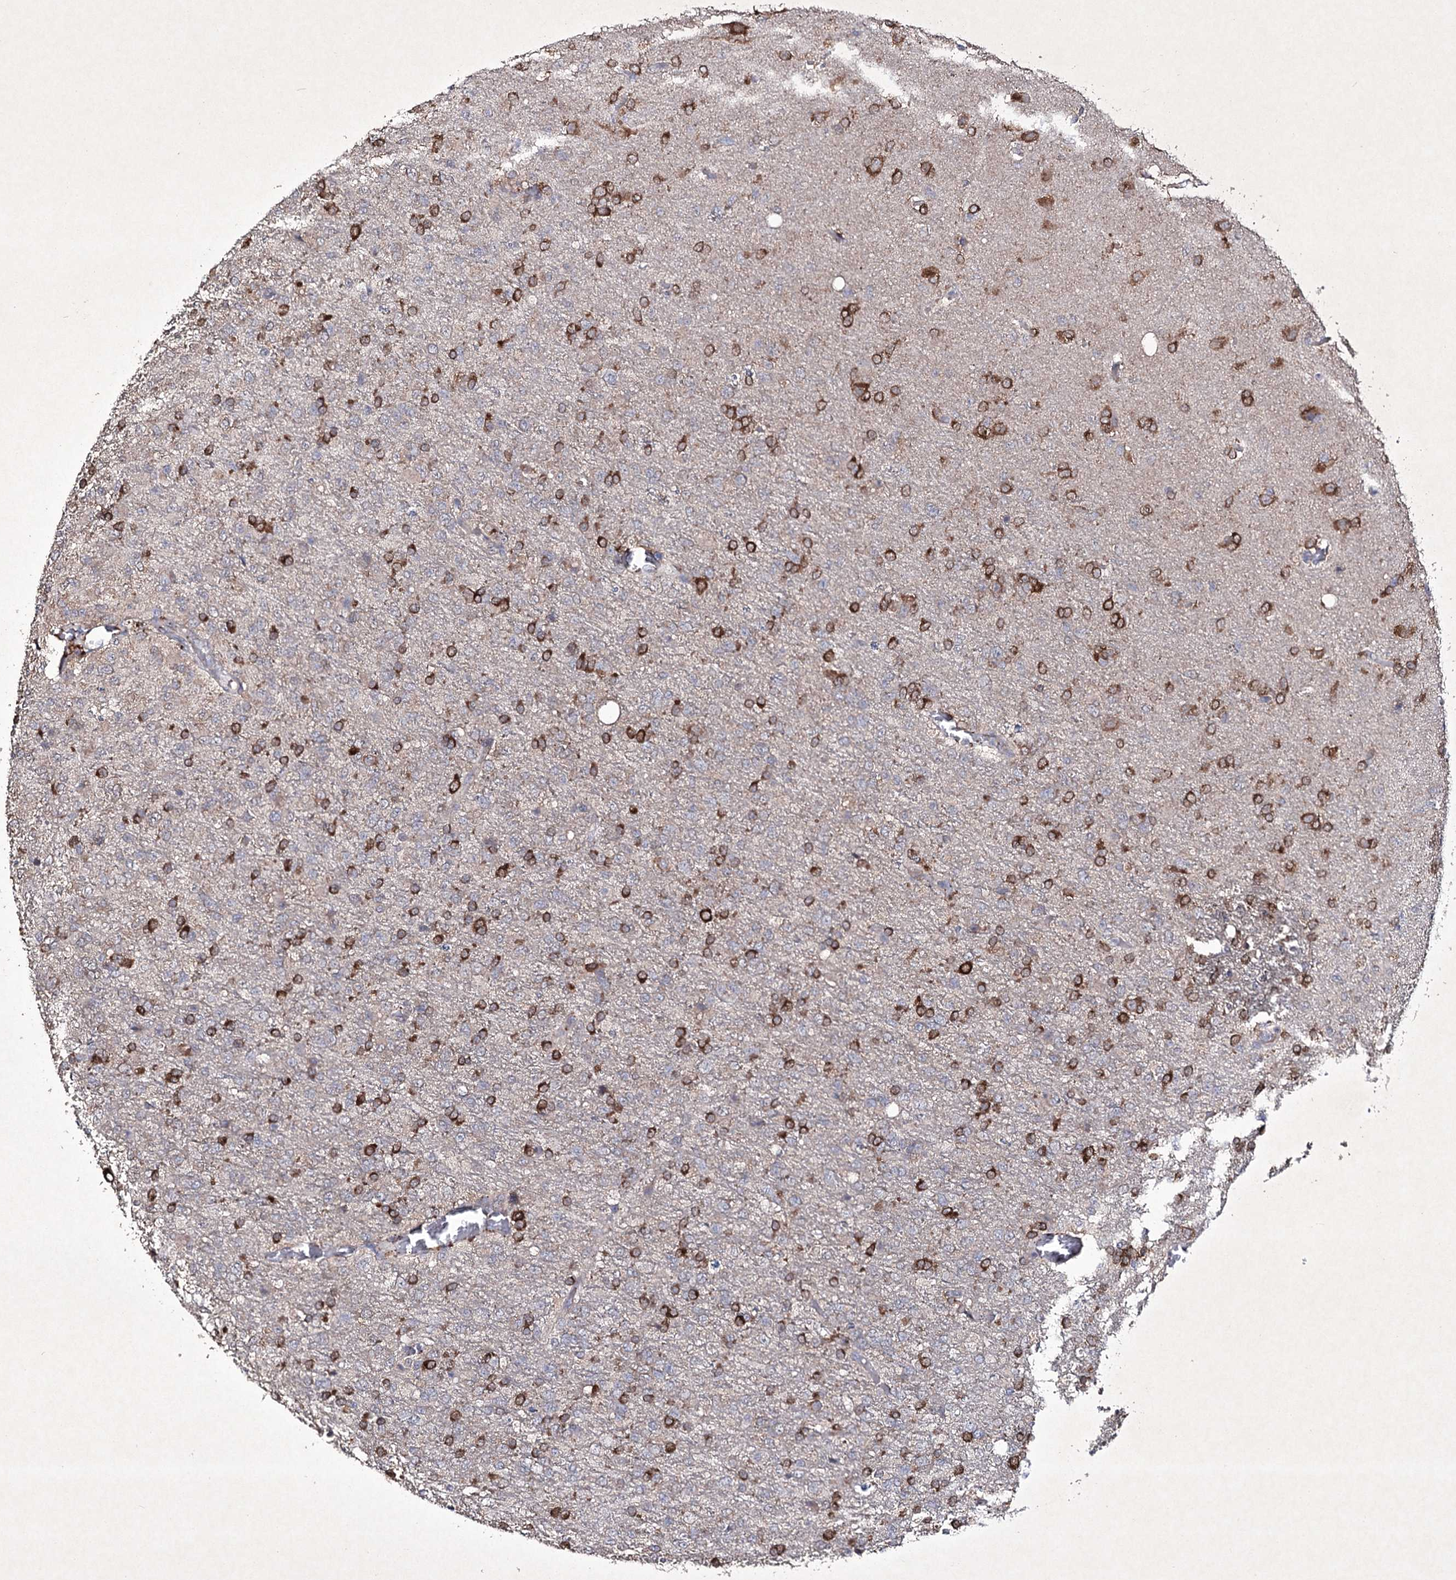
{"staining": {"intensity": "moderate", "quantity": ">75%", "location": "cytoplasmic/membranous"}, "tissue": "glioma", "cell_type": "Tumor cells", "image_type": "cancer", "snomed": [{"axis": "morphology", "description": "Glioma, malignant, High grade"}, {"axis": "topography", "description": "Brain"}], "caption": "An immunohistochemistry micrograph of neoplastic tissue is shown. Protein staining in brown labels moderate cytoplasmic/membranous positivity in high-grade glioma (malignant) within tumor cells.", "gene": "SEMA4G", "patient": {"sex": "female", "age": 74}}